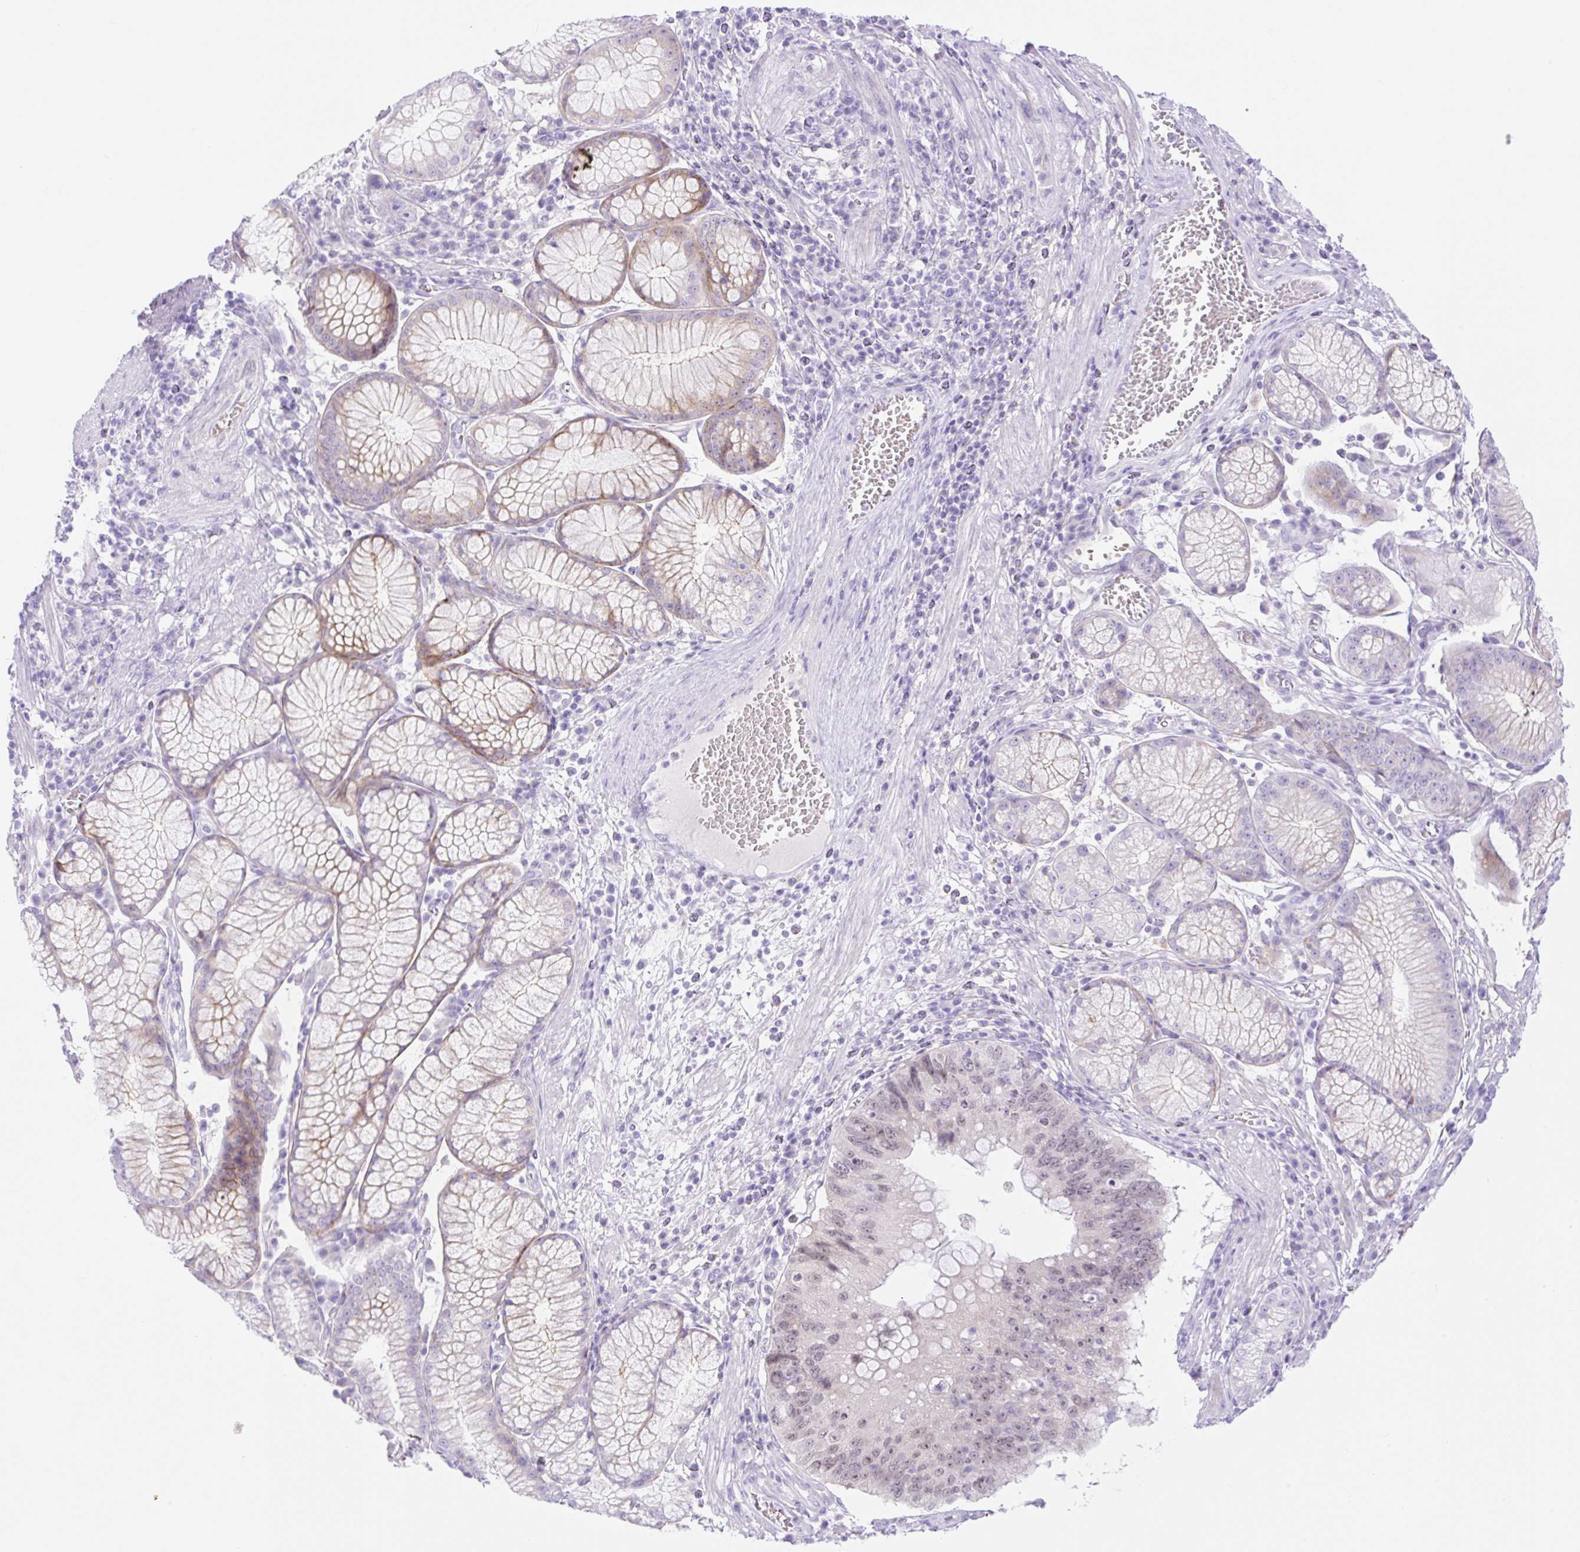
{"staining": {"intensity": "weak", "quantity": ">75%", "location": "nuclear"}, "tissue": "stomach cancer", "cell_type": "Tumor cells", "image_type": "cancer", "snomed": [{"axis": "morphology", "description": "Adenocarcinoma, NOS"}, {"axis": "topography", "description": "Stomach"}], "caption": "A low amount of weak nuclear staining is appreciated in about >75% of tumor cells in stomach adenocarcinoma tissue.", "gene": "CDX1", "patient": {"sex": "male", "age": 59}}